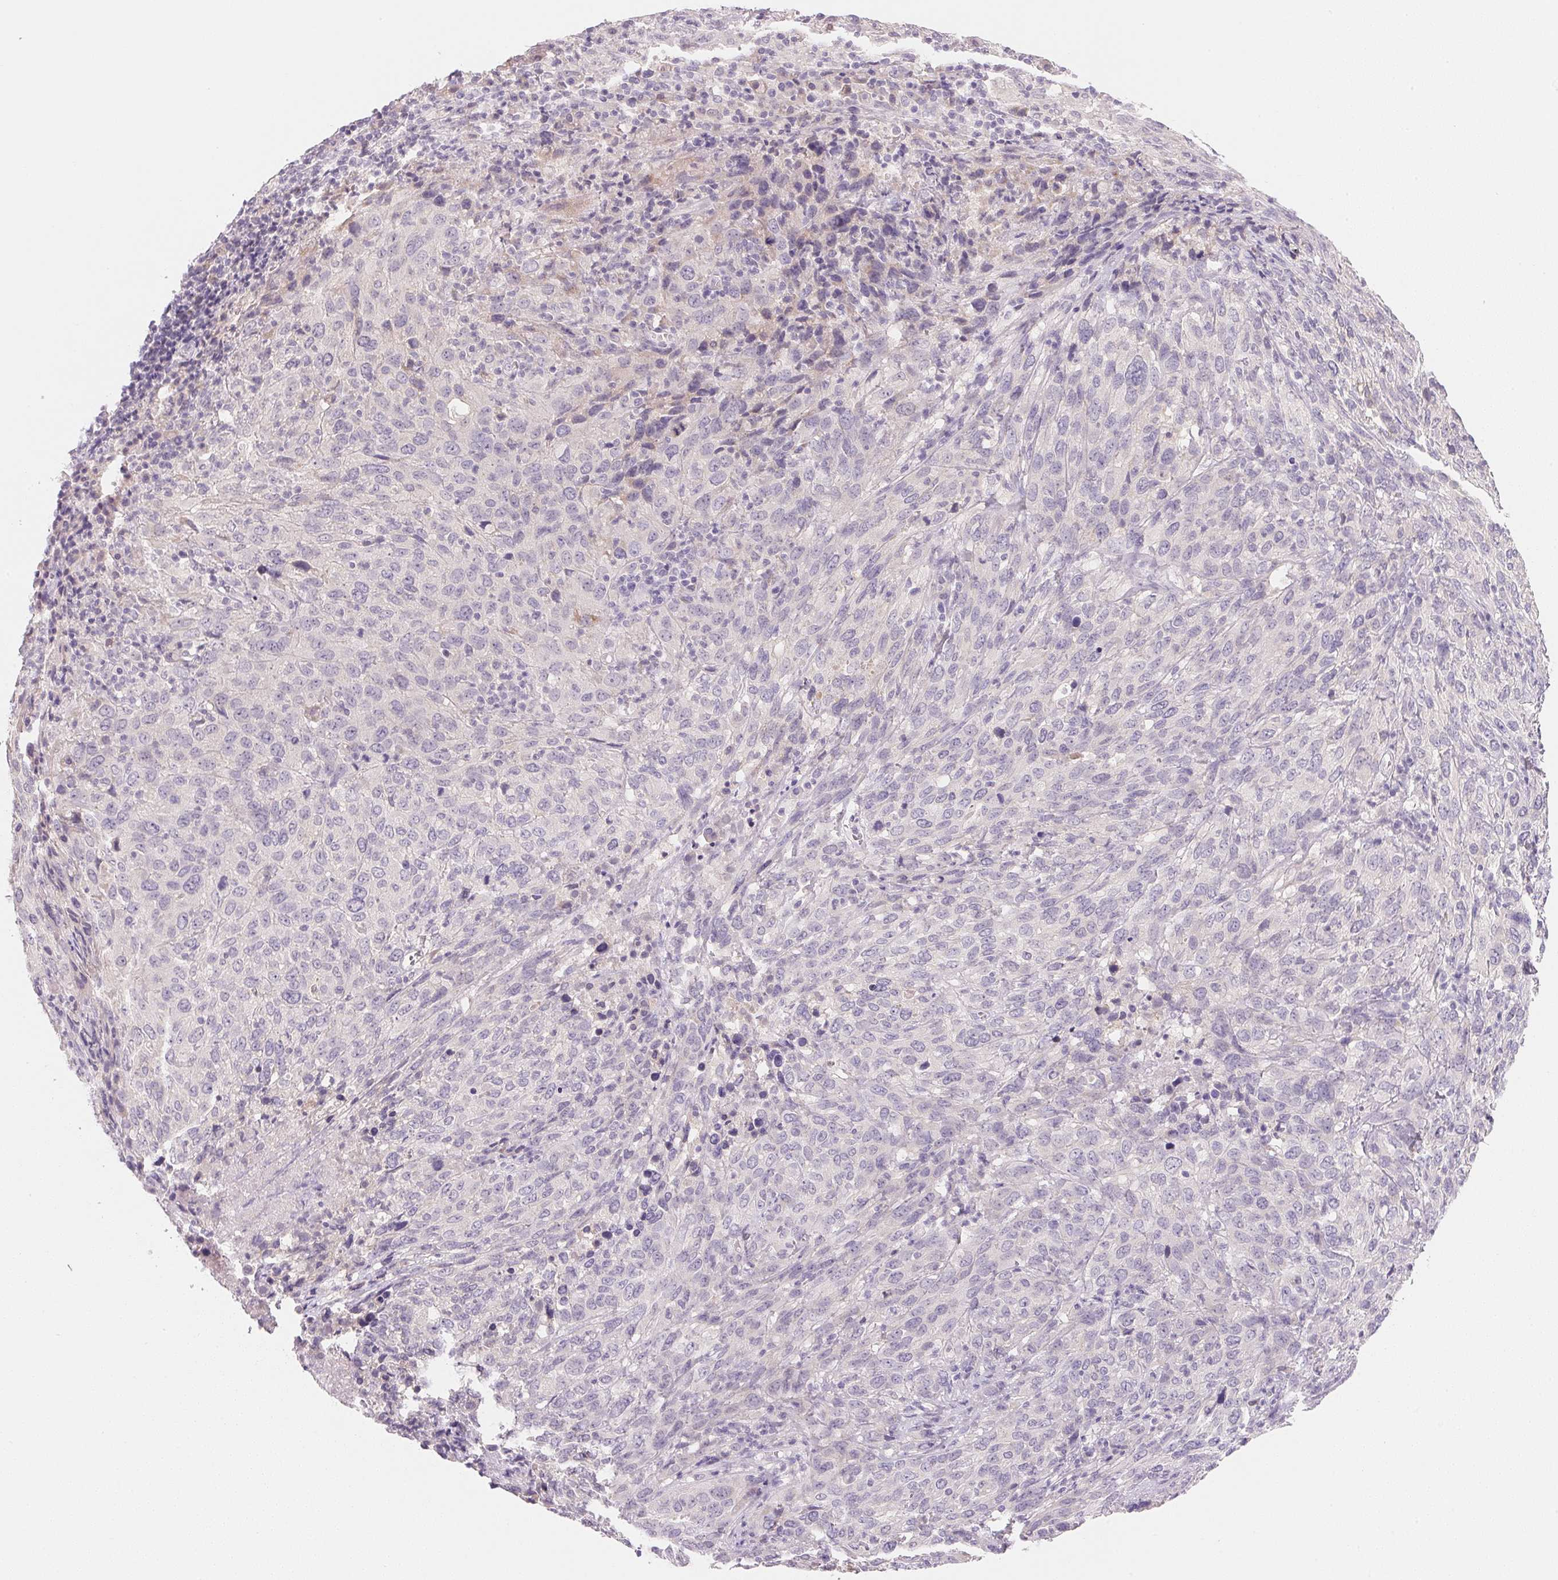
{"staining": {"intensity": "negative", "quantity": "none", "location": "none"}, "tissue": "cervical cancer", "cell_type": "Tumor cells", "image_type": "cancer", "snomed": [{"axis": "morphology", "description": "Squamous cell carcinoma, NOS"}, {"axis": "topography", "description": "Cervix"}], "caption": "Immunohistochemistry (IHC) photomicrograph of squamous cell carcinoma (cervical) stained for a protein (brown), which displays no expression in tumor cells. (Brightfield microscopy of DAB IHC at high magnification).", "gene": "MCOLN3", "patient": {"sex": "female", "age": 51}}